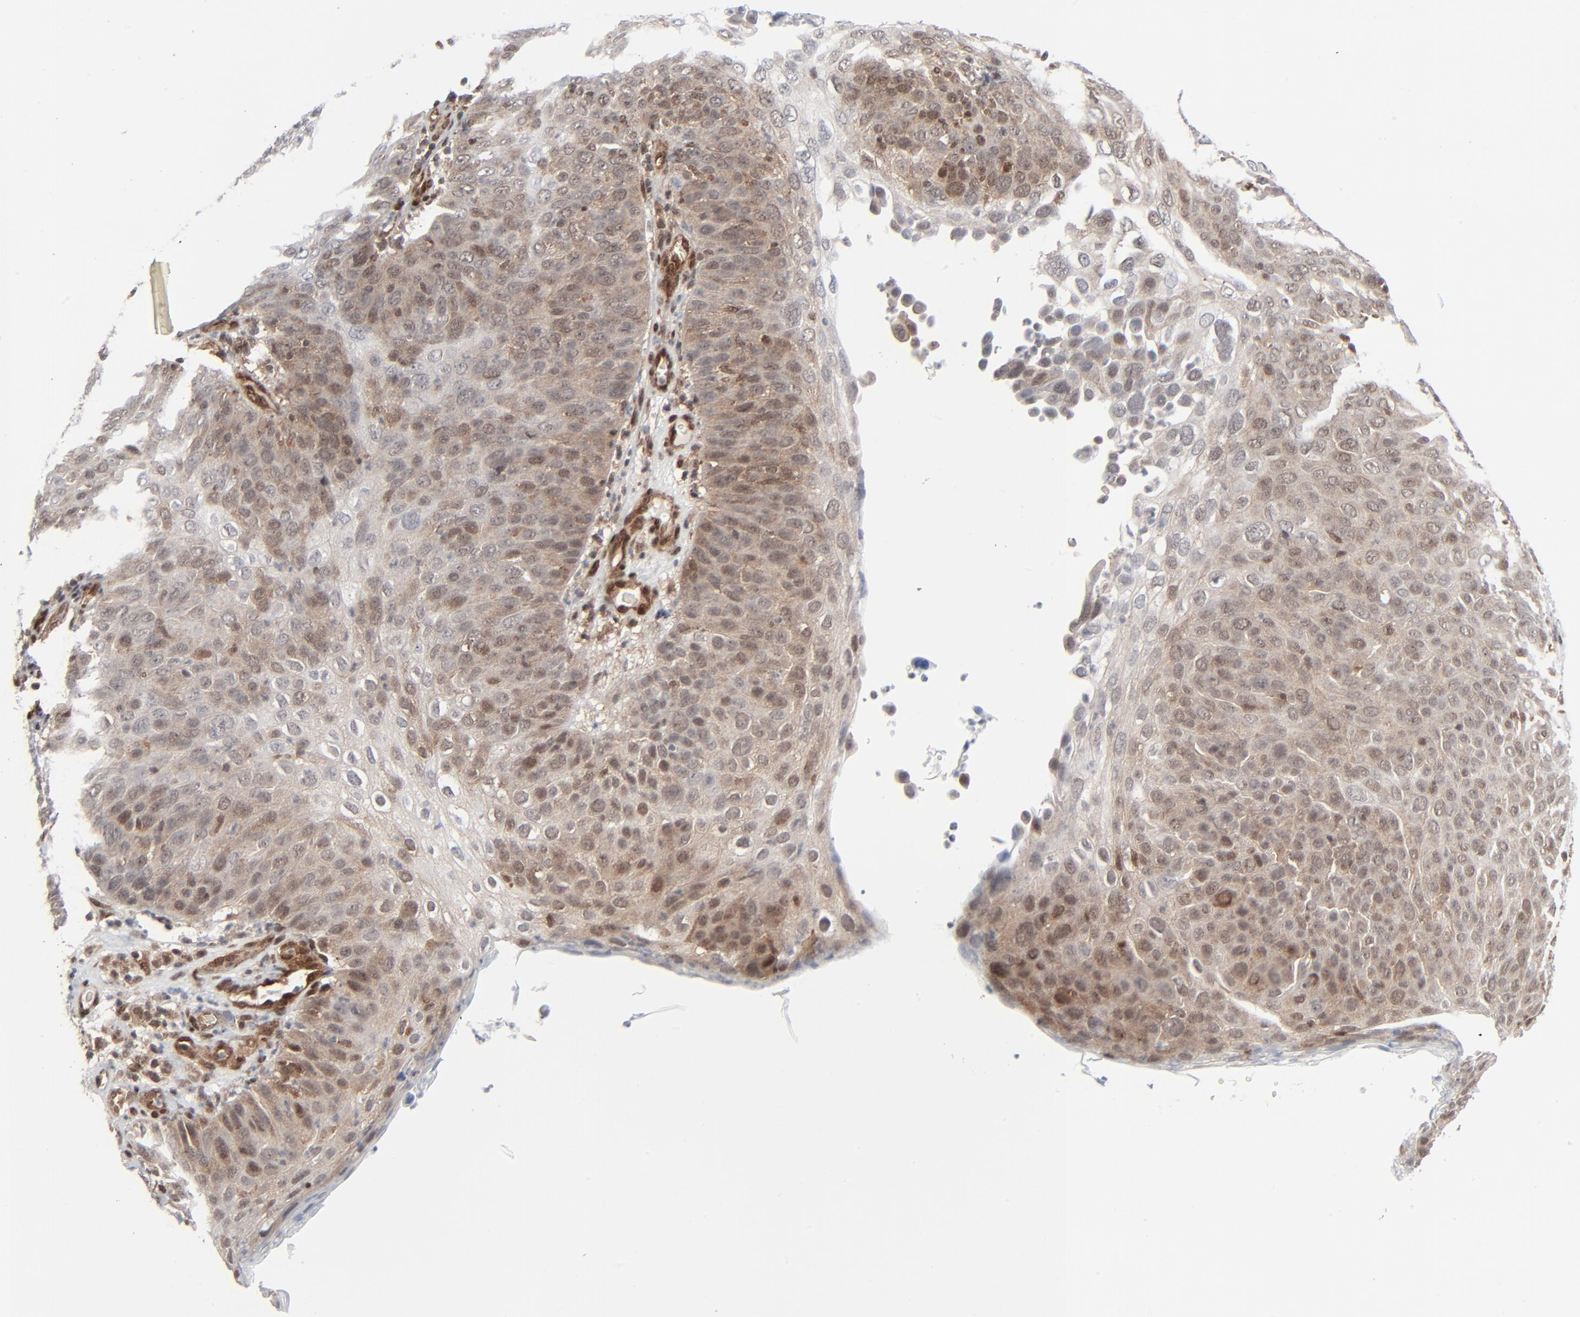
{"staining": {"intensity": "moderate", "quantity": ">75%", "location": "cytoplasmic/membranous,nuclear"}, "tissue": "skin cancer", "cell_type": "Tumor cells", "image_type": "cancer", "snomed": [{"axis": "morphology", "description": "Squamous cell carcinoma, NOS"}, {"axis": "topography", "description": "Skin"}], "caption": "This image reveals immunohistochemistry staining of skin cancer, with medium moderate cytoplasmic/membranous and nuclear expression in about >75% of tumor cells.", "gene": "AKT1", "patient": {"sex": "male", "age": 87}}